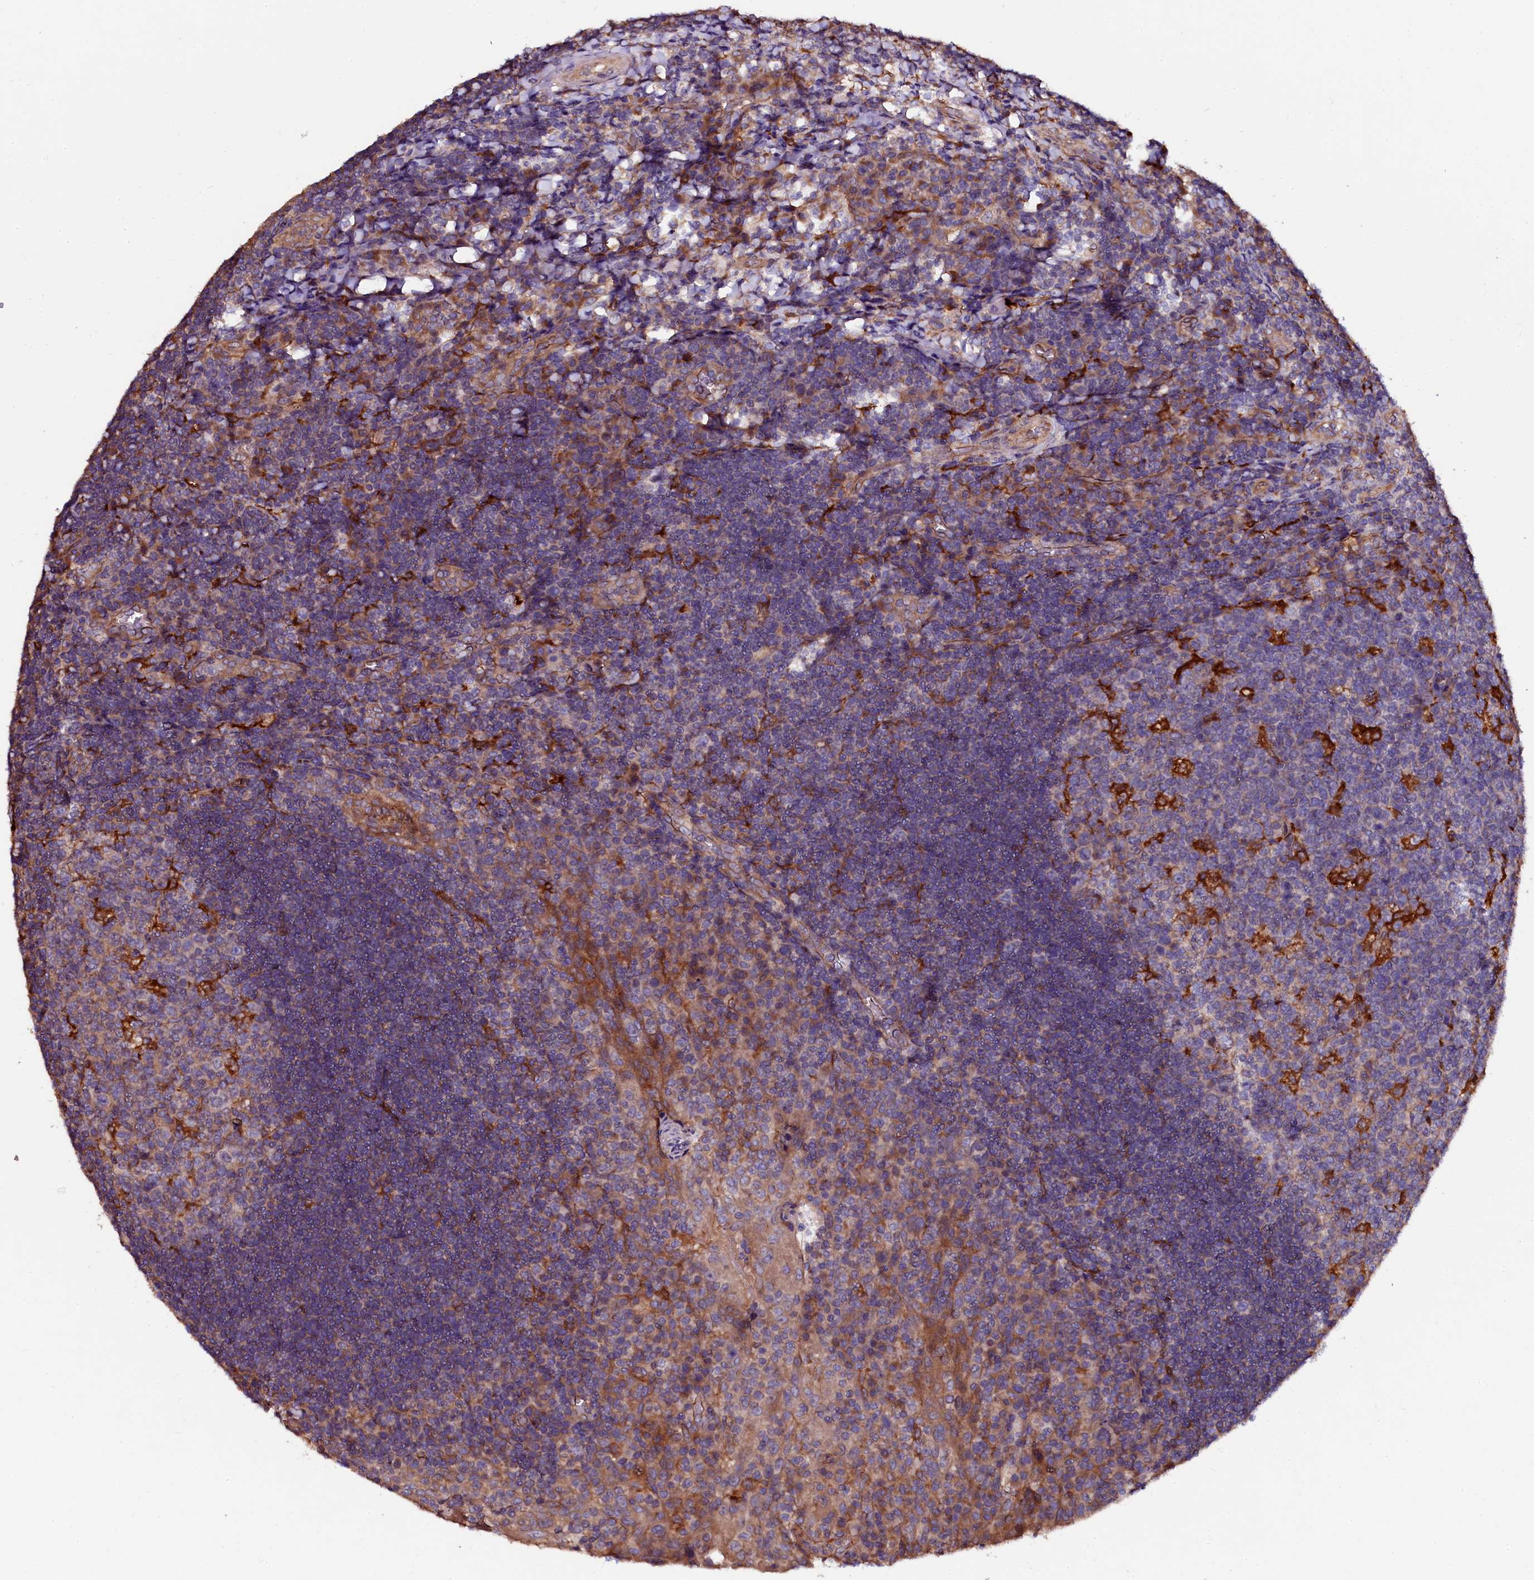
{"staining": {"intensity": "negative", "quantity": "none", "location": "none"}, "tissue": "tonsil", "cell_type": "Germinal center cells", "image_type": "normal", "snomed": [{"axis": "morphology", "description": "Normal tissue, NOS"}, {"axis": "topography", "description": "Tonsil"}], "caption": "Germinal center cells are negative for brown protein staining in unremarkable tonsil. (DAB immunohistochemistry (IHC) visualized using brightfield microscopy, high magnification).", "gene": "APPL2", "patient": {"sex": "male", "age": 17}}